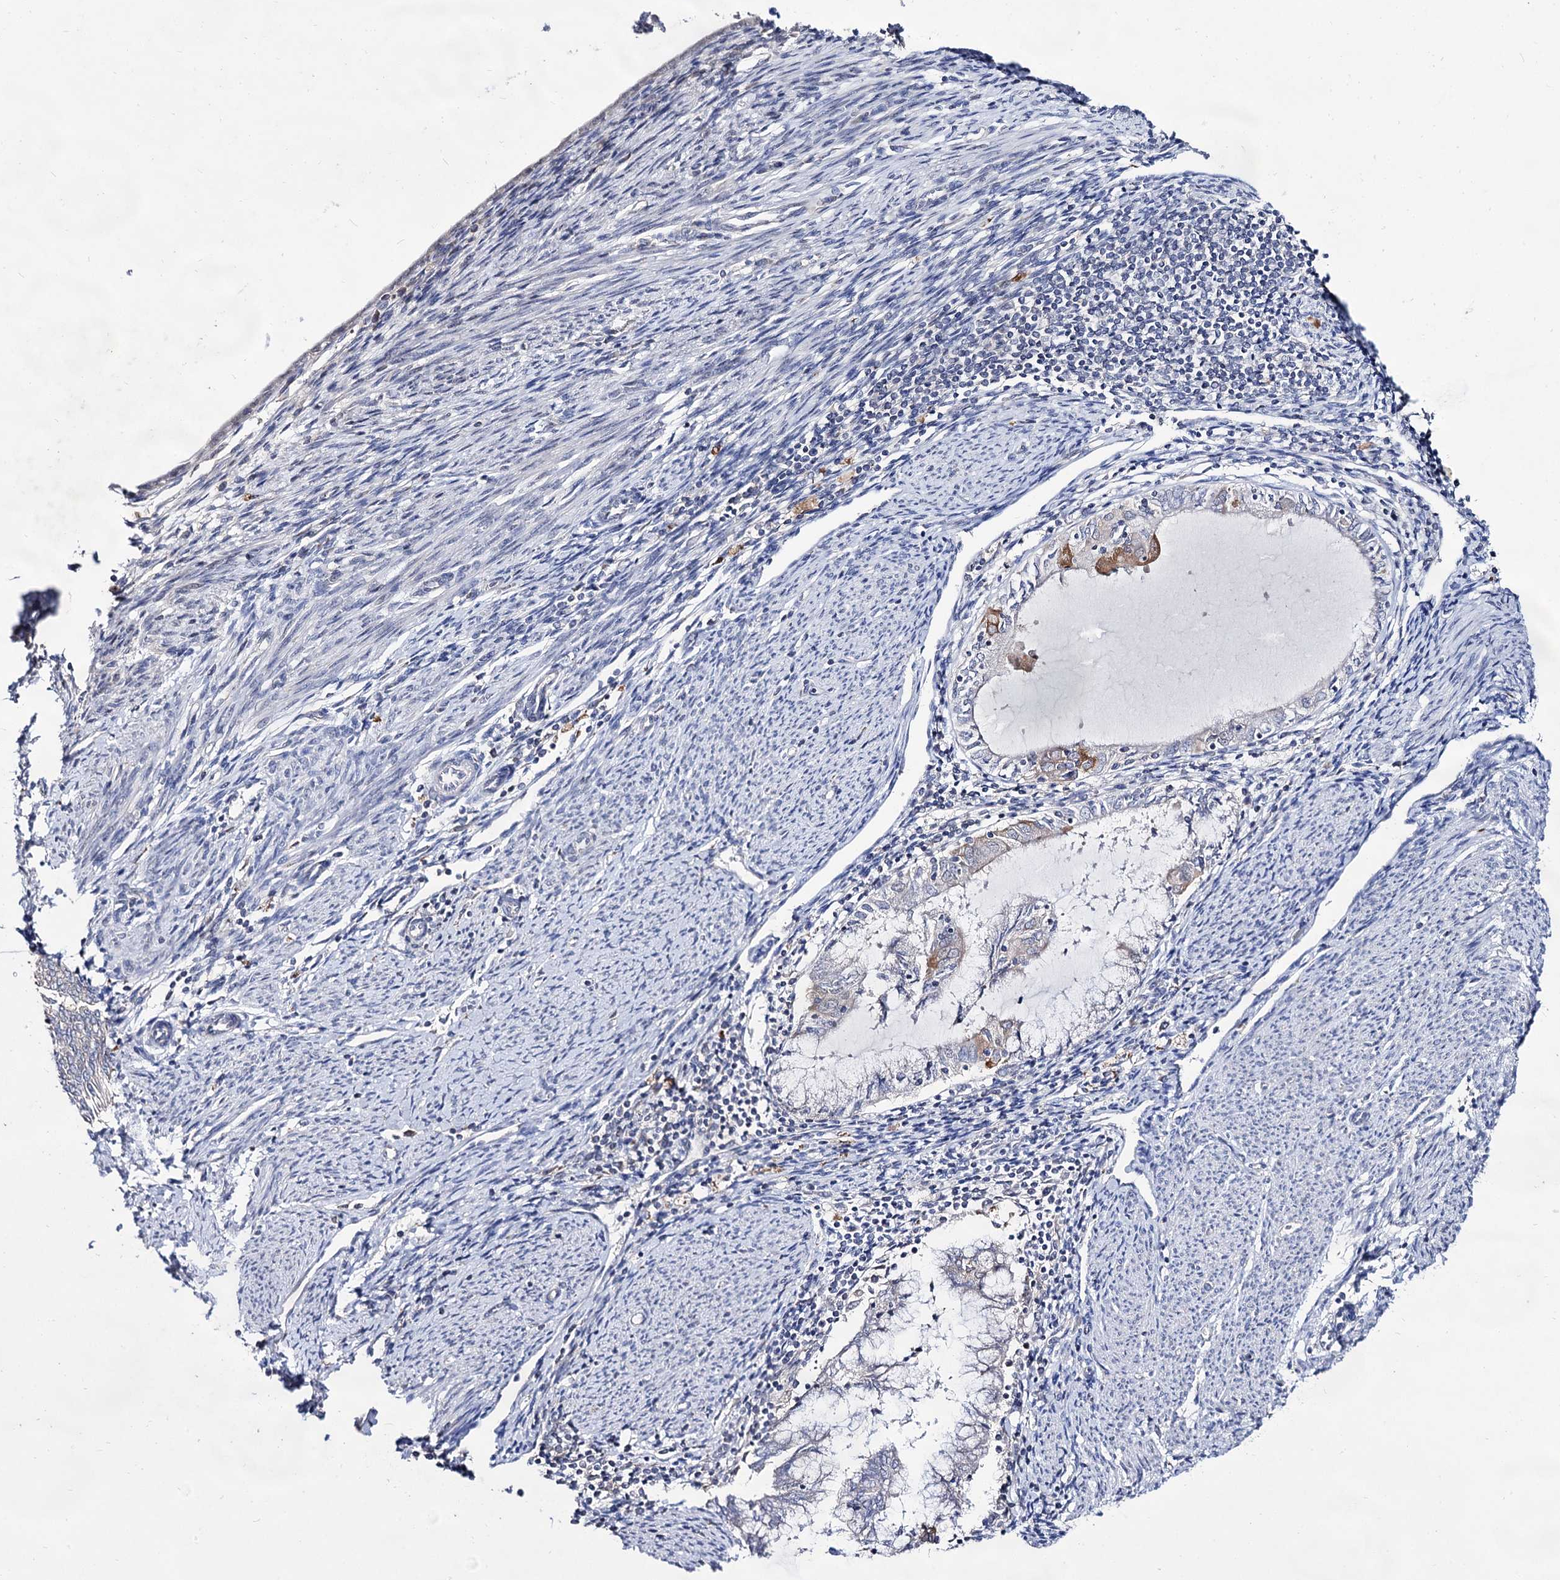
{"staining": {"intensity": "negative", "quantity": "none", "location": "none"}, "tissue": "endometrial cancer", "cell_type": "Tumor cells", "image_type": "cancer", "snomed": [{"axis": "morphology", "description": "Adenocarcinoma, NOS"}, {"axis": "topography", "description": "Endometrium"}], "caption": "The IHC histopathology image has no significant positivity in tumor cells of endometrial cancer (adenocarcinoma) tissue.", "gene": "ARFIP2", "patient": {"sex": "female", "age": 79}}